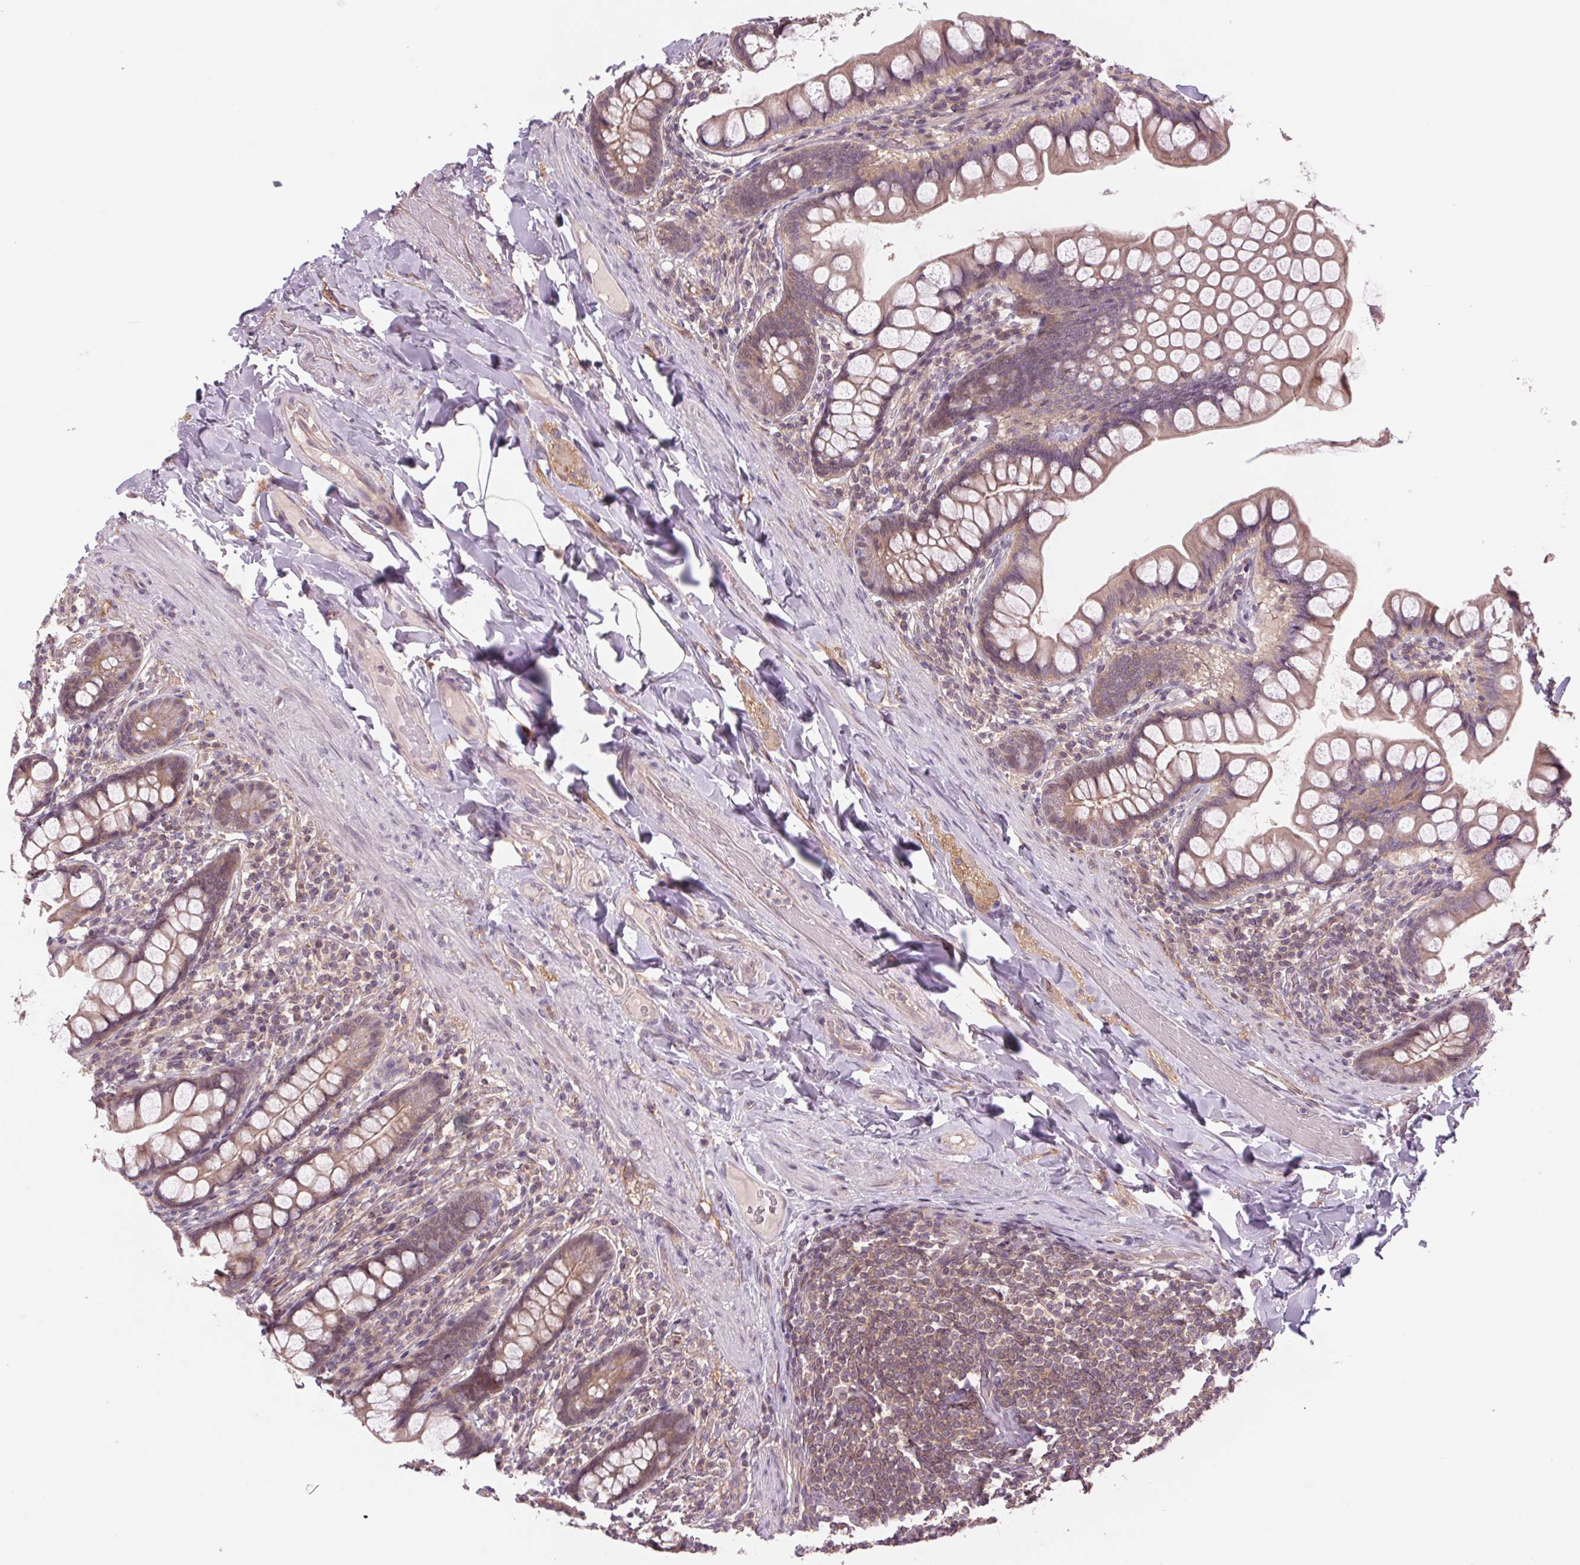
{"staining": {"intensity": "weak", "quantity": ">75%", "location": "cytoplasmic/membranous"}, "tissue": "small intestine", "cell_type": "Glandular cells", "image_type": "normal", "snomed": [{"axis": "morphology", "description": "Normal tissue, NOS"}, {"axis": "topography", "description": "Small intestine"}], "caption": "An immunohistochemistry (IHC) histopathology image of unremarkable tissue is shown. Protein staining in brown shows weak cytoplasmic/membranous positivity in small intestine within glandular cells. The staining was performed using DAB (3,3'-diaminobenzidine) to visualize the protein expression in brown, while the nuclei were stained in blue with hematoxylin (Magnification: 20x).", "gene": "SH3RF2", "patient": {"sex": "male", "age": 70}}